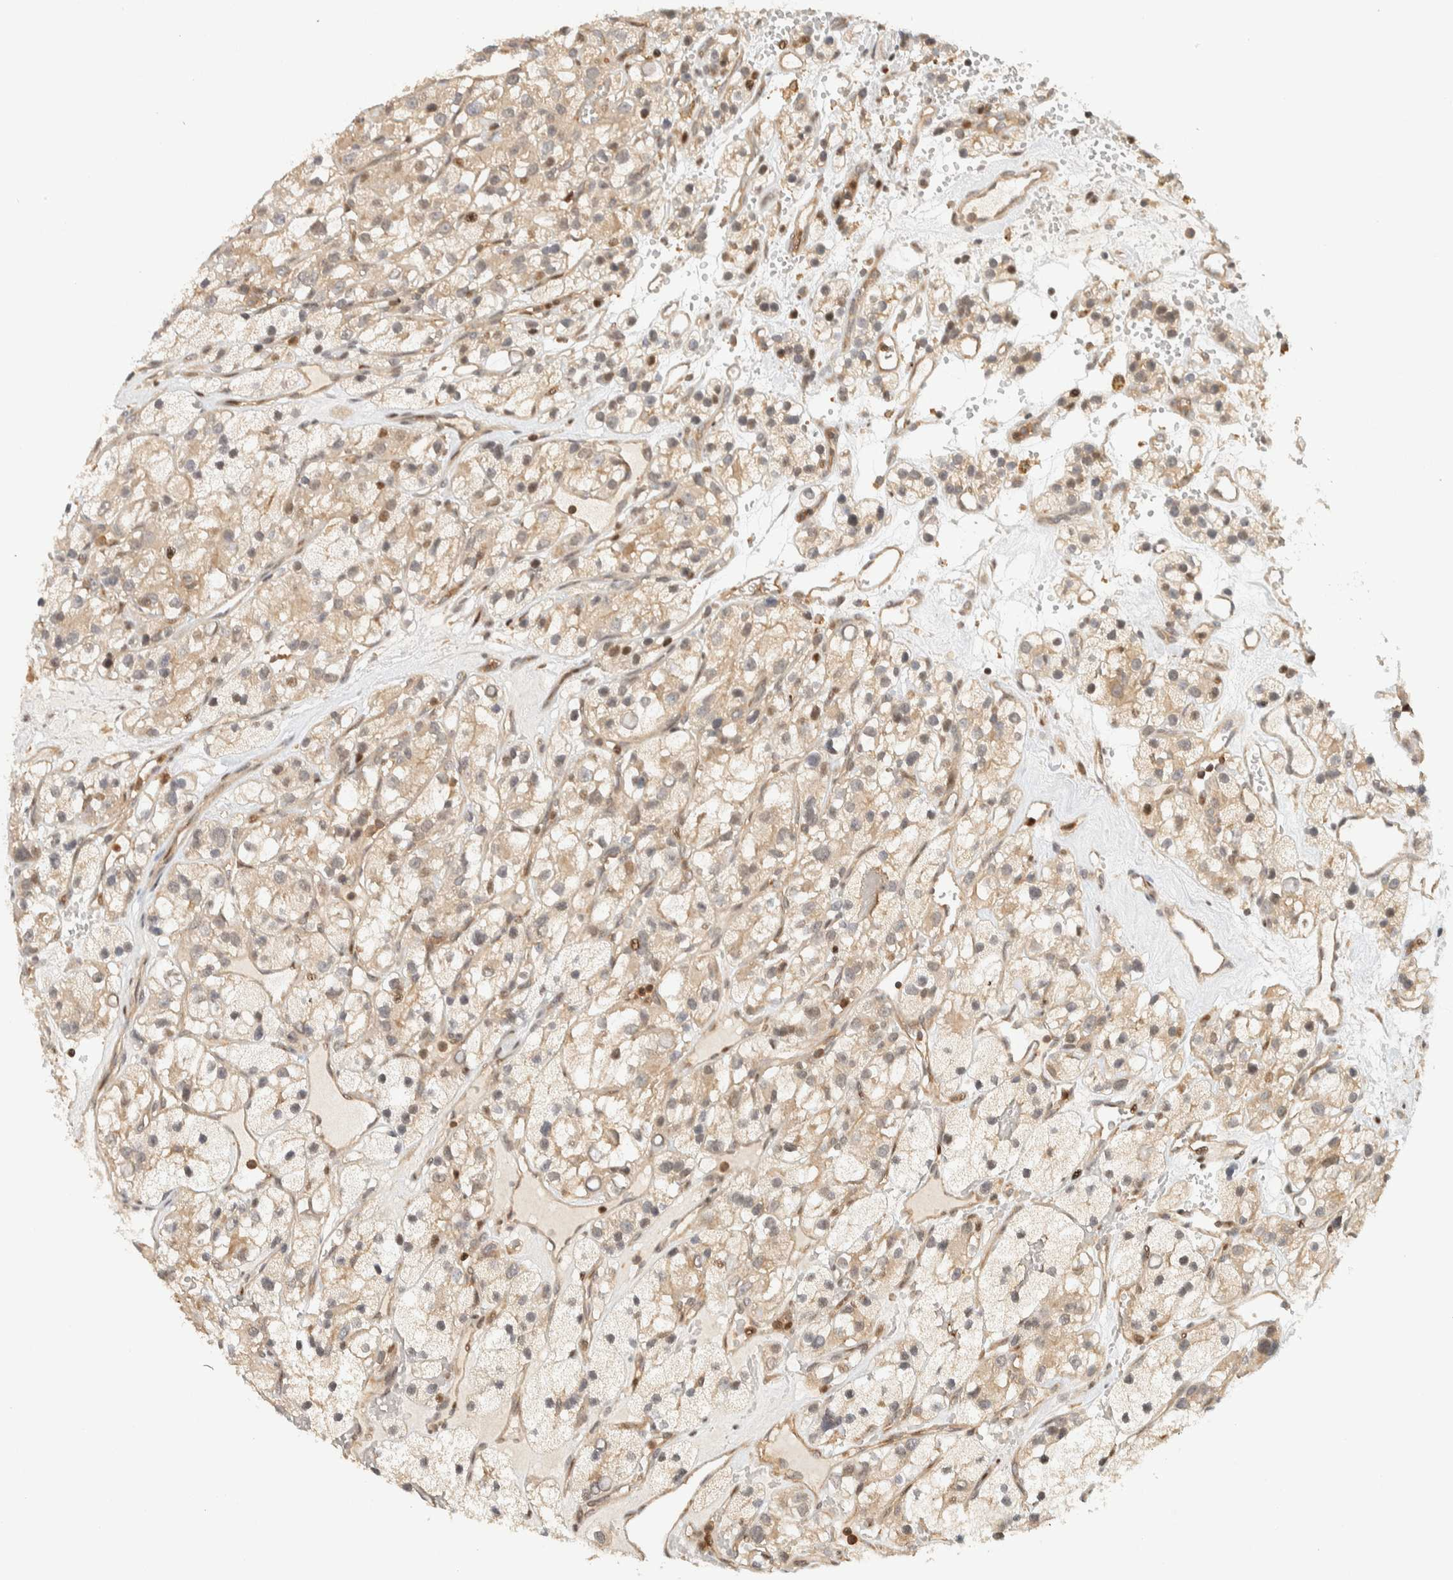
{"staining": {"intensity": "weak", "quantity": ">75%", "location": "cytoplasmic/membranous"}, "tissue": "renal cancer", "cell_type": "Tumor cells", "image_type": "cancer", "snomed": [{"axis": "morphology", "description": "Adenocarcinoma, NOS"}, {"axis": "topography", "description": "Kidney"}], "caption": "Protein analysis of adenocarcinoma (renal) tissue demonstrates weak cytoplasmic/membranous positivity in approximately >75% of tumor cells.", "gene": "ARFGEF1", "patient": {"sex": "female", "age": 57}}